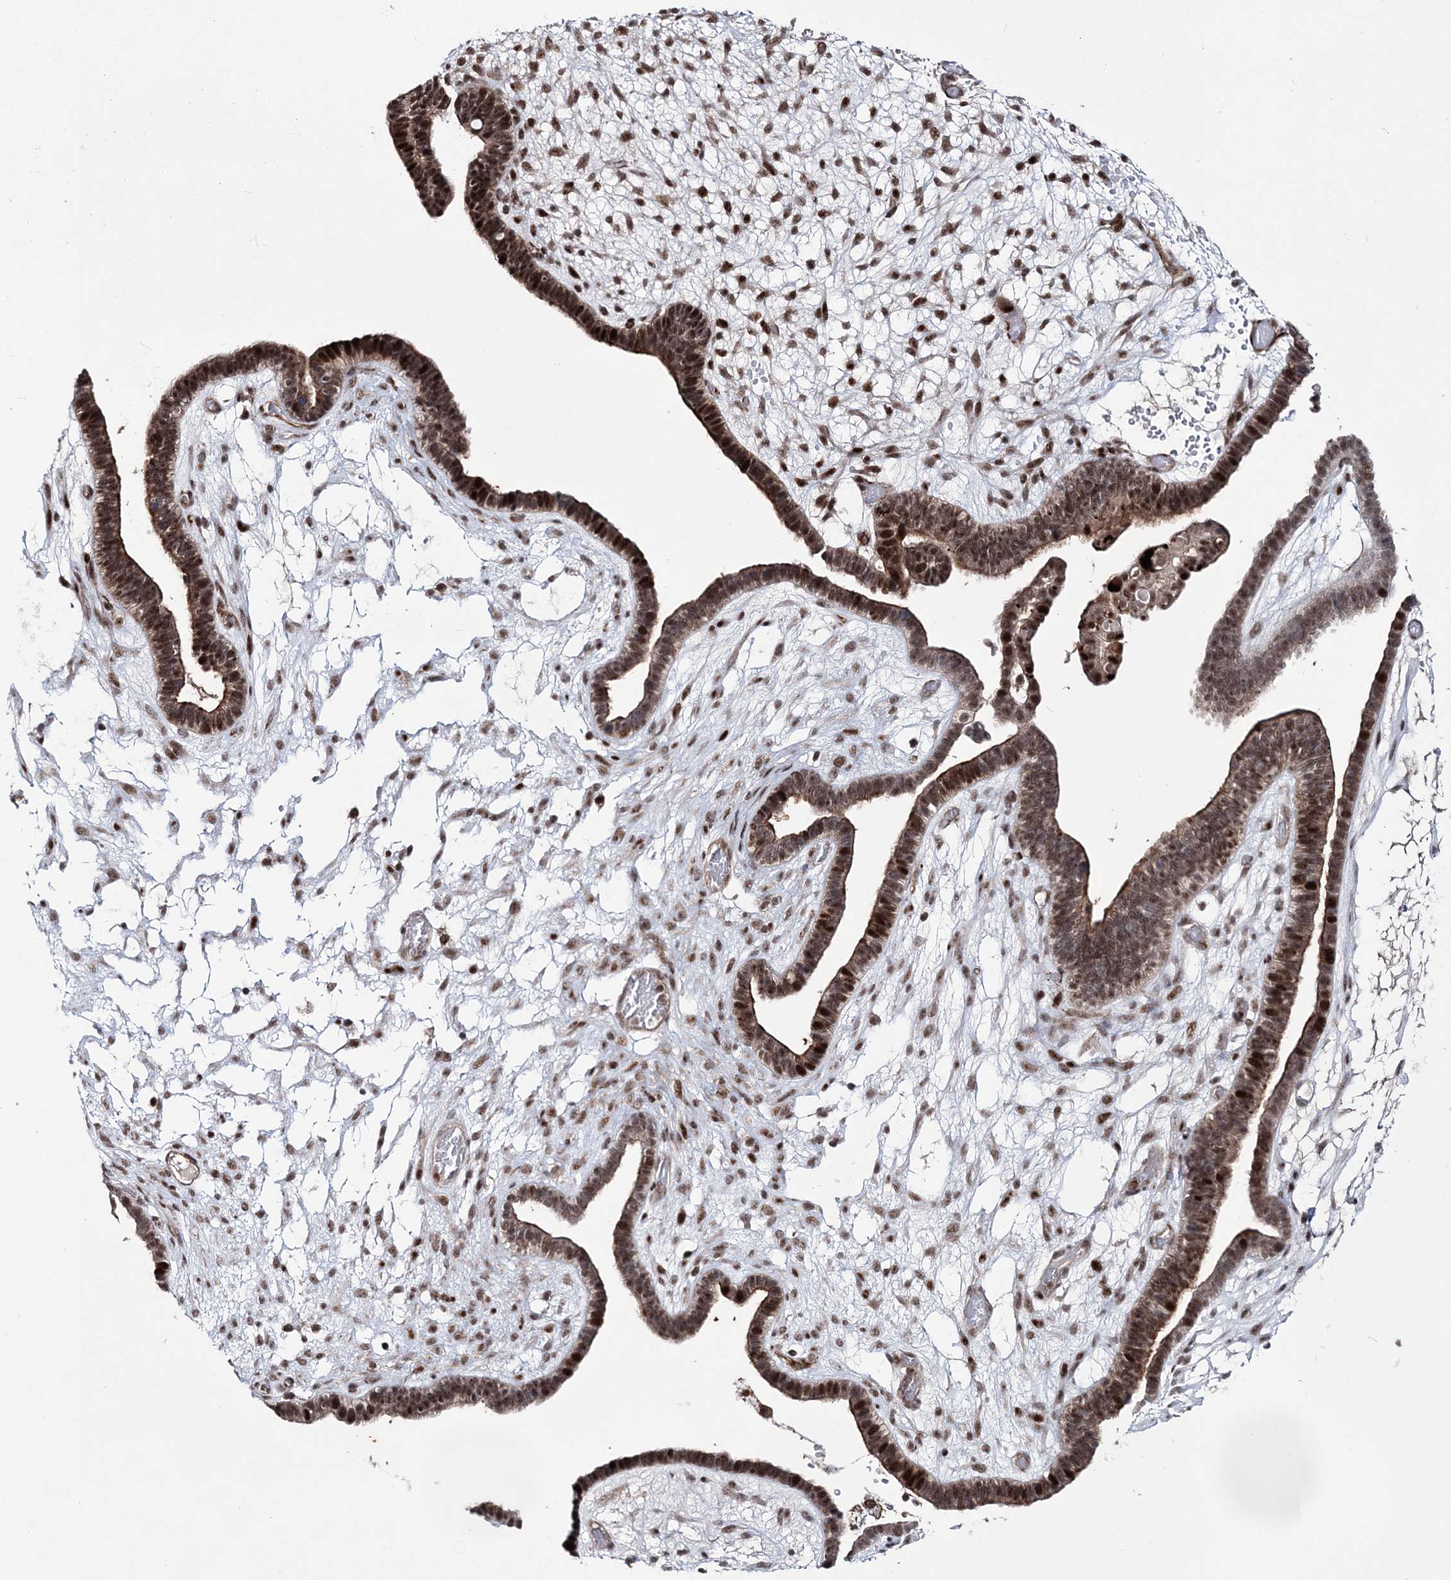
{"staining": {"intensity": "strong", "quantity": ">75%", "location": "nuclear"}, "tissue": "ovarian cancer", "cell_type": "Tumor cells", "image_type": "cancer", "snomed": [{"axis": "morphology", "description": "Cystadenocarcinoma, serous, NOS"}, {"axis": "topography", "description": "Ovary"}], "caption": "Tumor cells demonstrate high levels of strong nuclear expression in about >75% of cells in human ovarian cancer. (Brightfield microscopy of DAB IHC at high magnification).", "gene": "TATDN2", "patient": {"sex": "female", "age": 56}}